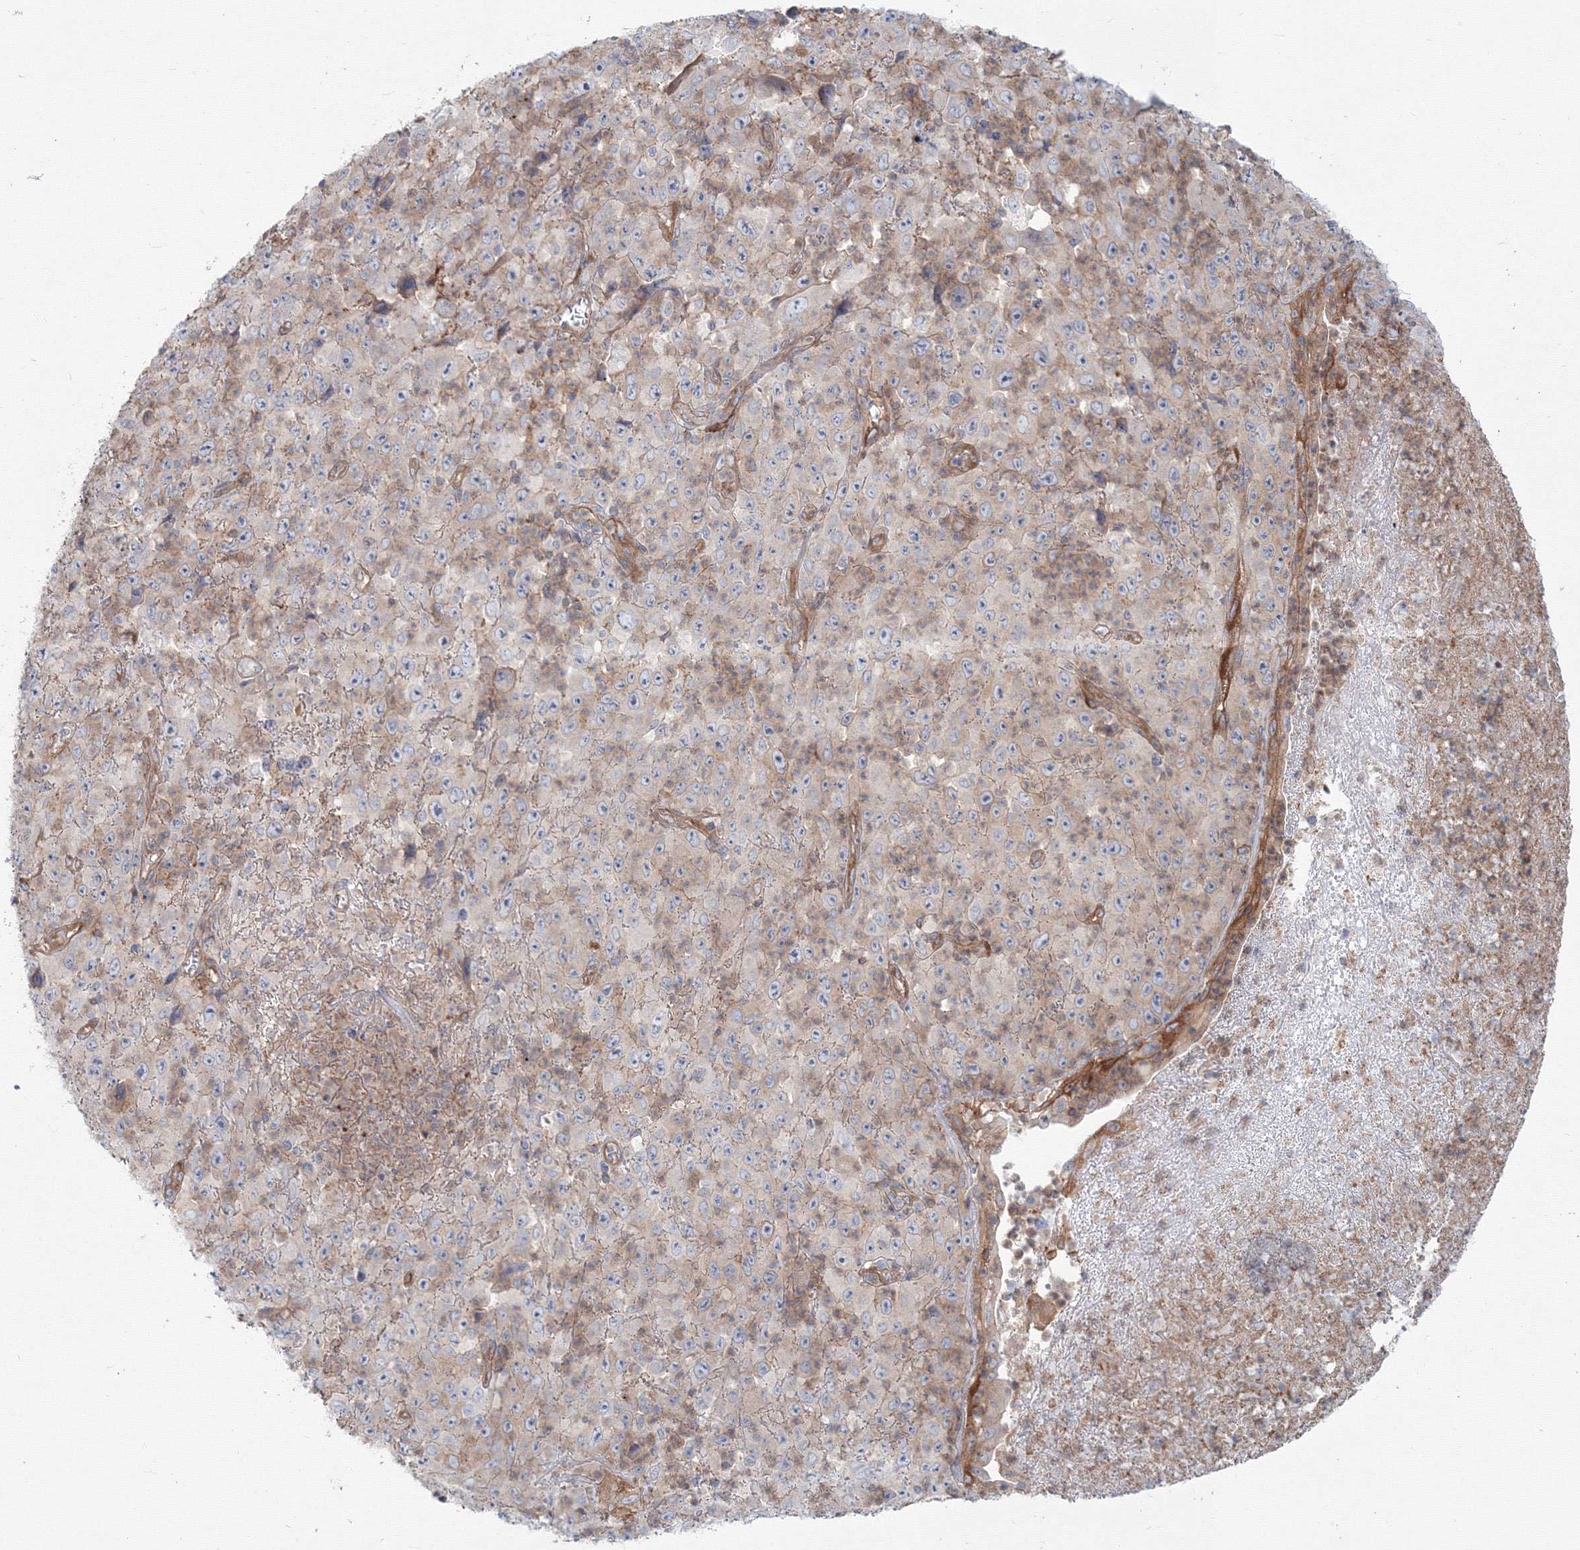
{"staining": {"intensity": "negative", "quantity": "none", "location": "none"}, "tissue": "melanoma", "cell_type": "Tumor cells", "image_type": "cancer", "snomed": [{"axis": "morphology", "description": "Malignant melanoma, Metastatic site"}, {"axis": "topography", "description": "Skin"}], "caption": "Micrograph shows no protein staining in tumor cells of malignant melanoma (metastatic site) tissue.", "gene": "SH3PXD2A", "patient": {"sex": "female", "age": 56}}